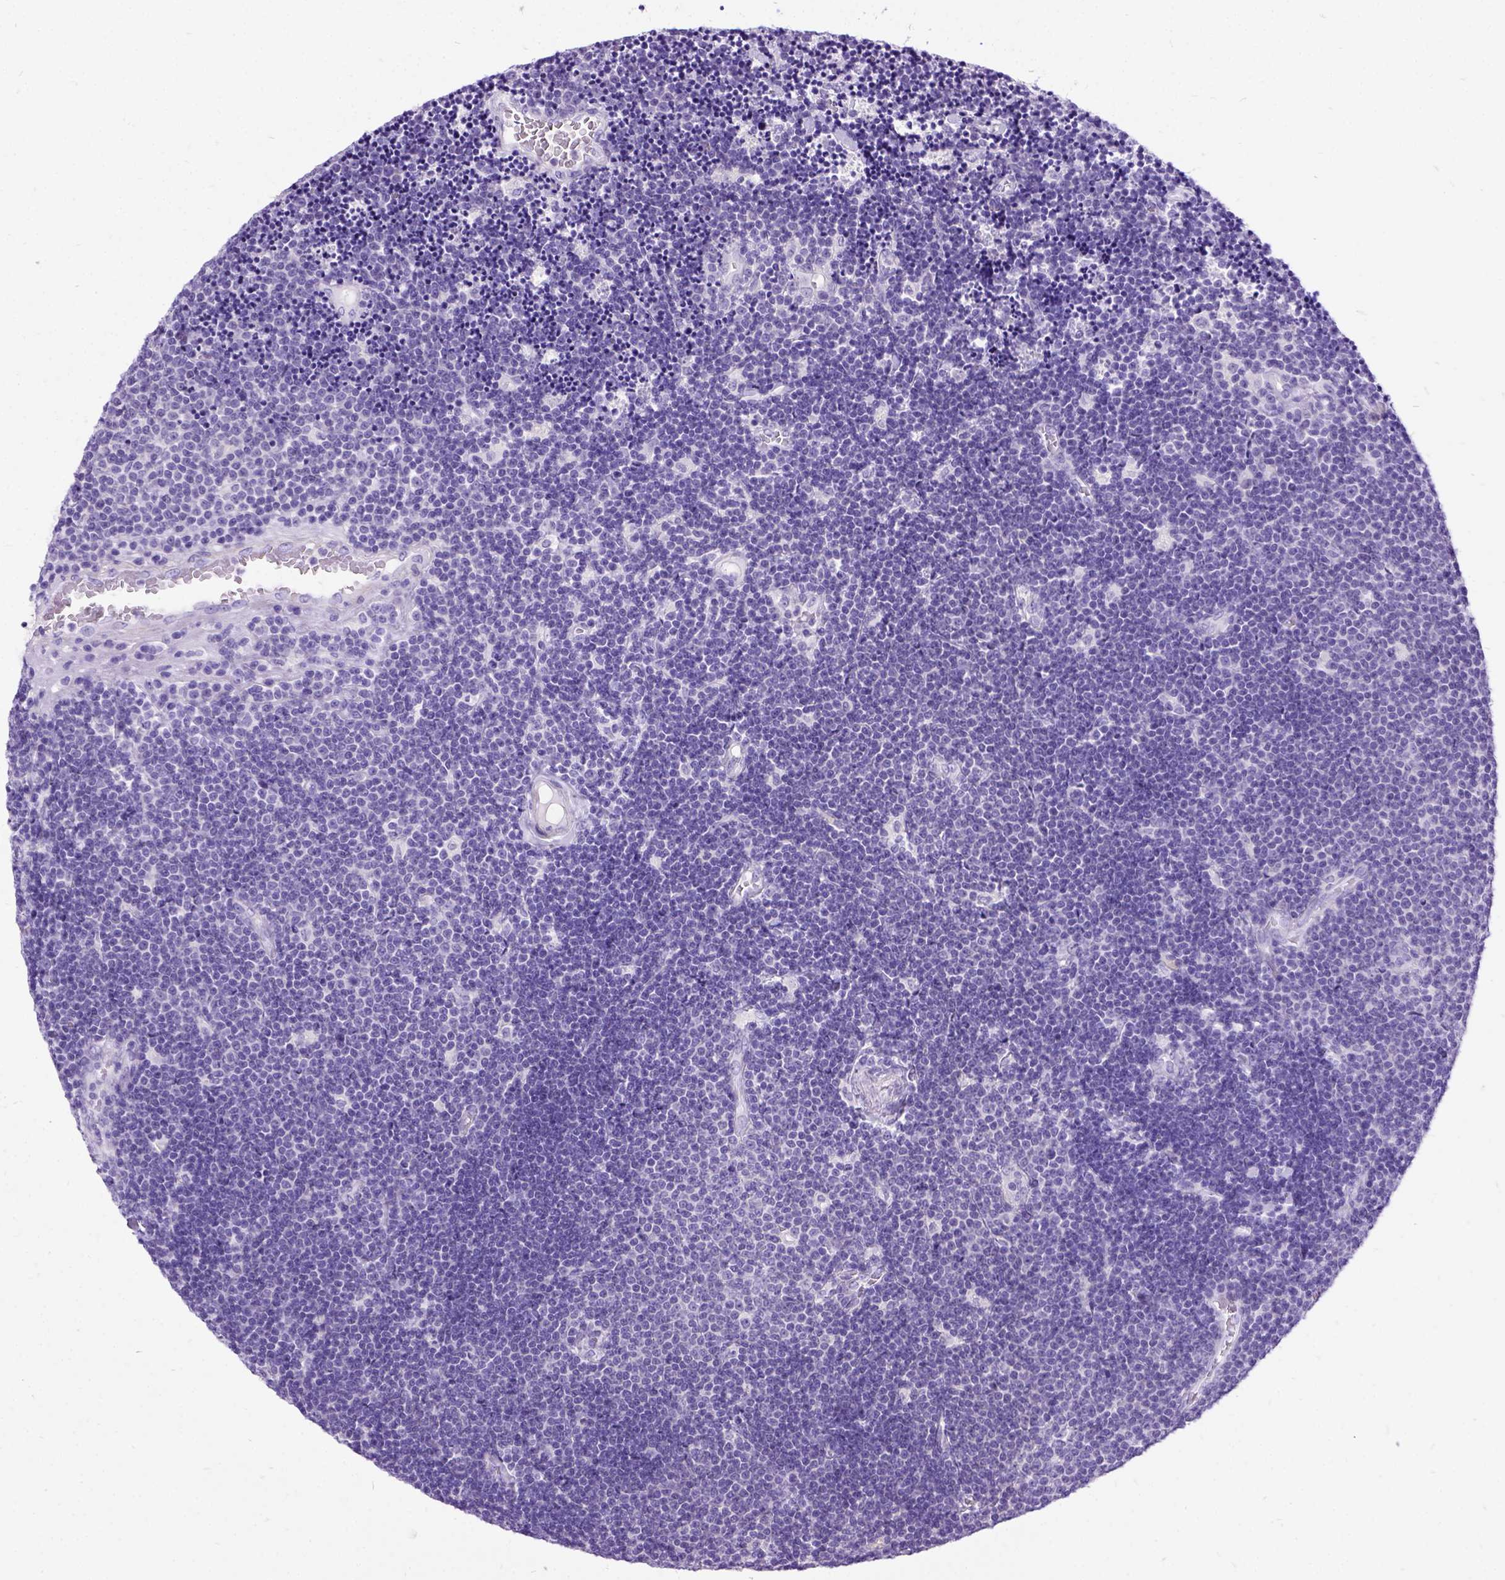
{"staining": {"intensity": "negative", "quantity": "none", "location": "none"}, "tissue": "lymphoma", "cell_type": "Tumor cells", "image_type": "cancer", "snomed": [{"axis": "morphology", "description": "Malignant lymphoma, non-Hodgkin's type, Low grade"}, {"axis": "topography", "description": "Brain"}], "caption": "The immunohistochemistry (IHC) photomicrograph has no significant positivity in tumor cells of lymphoma tissue. Brightfield microscopy of IHC stained with DAB (brown) and hematoxylin (blue), captured at high magnification.", "gene": "PRG2", "patient": {"sex": "female", "age": 66}}